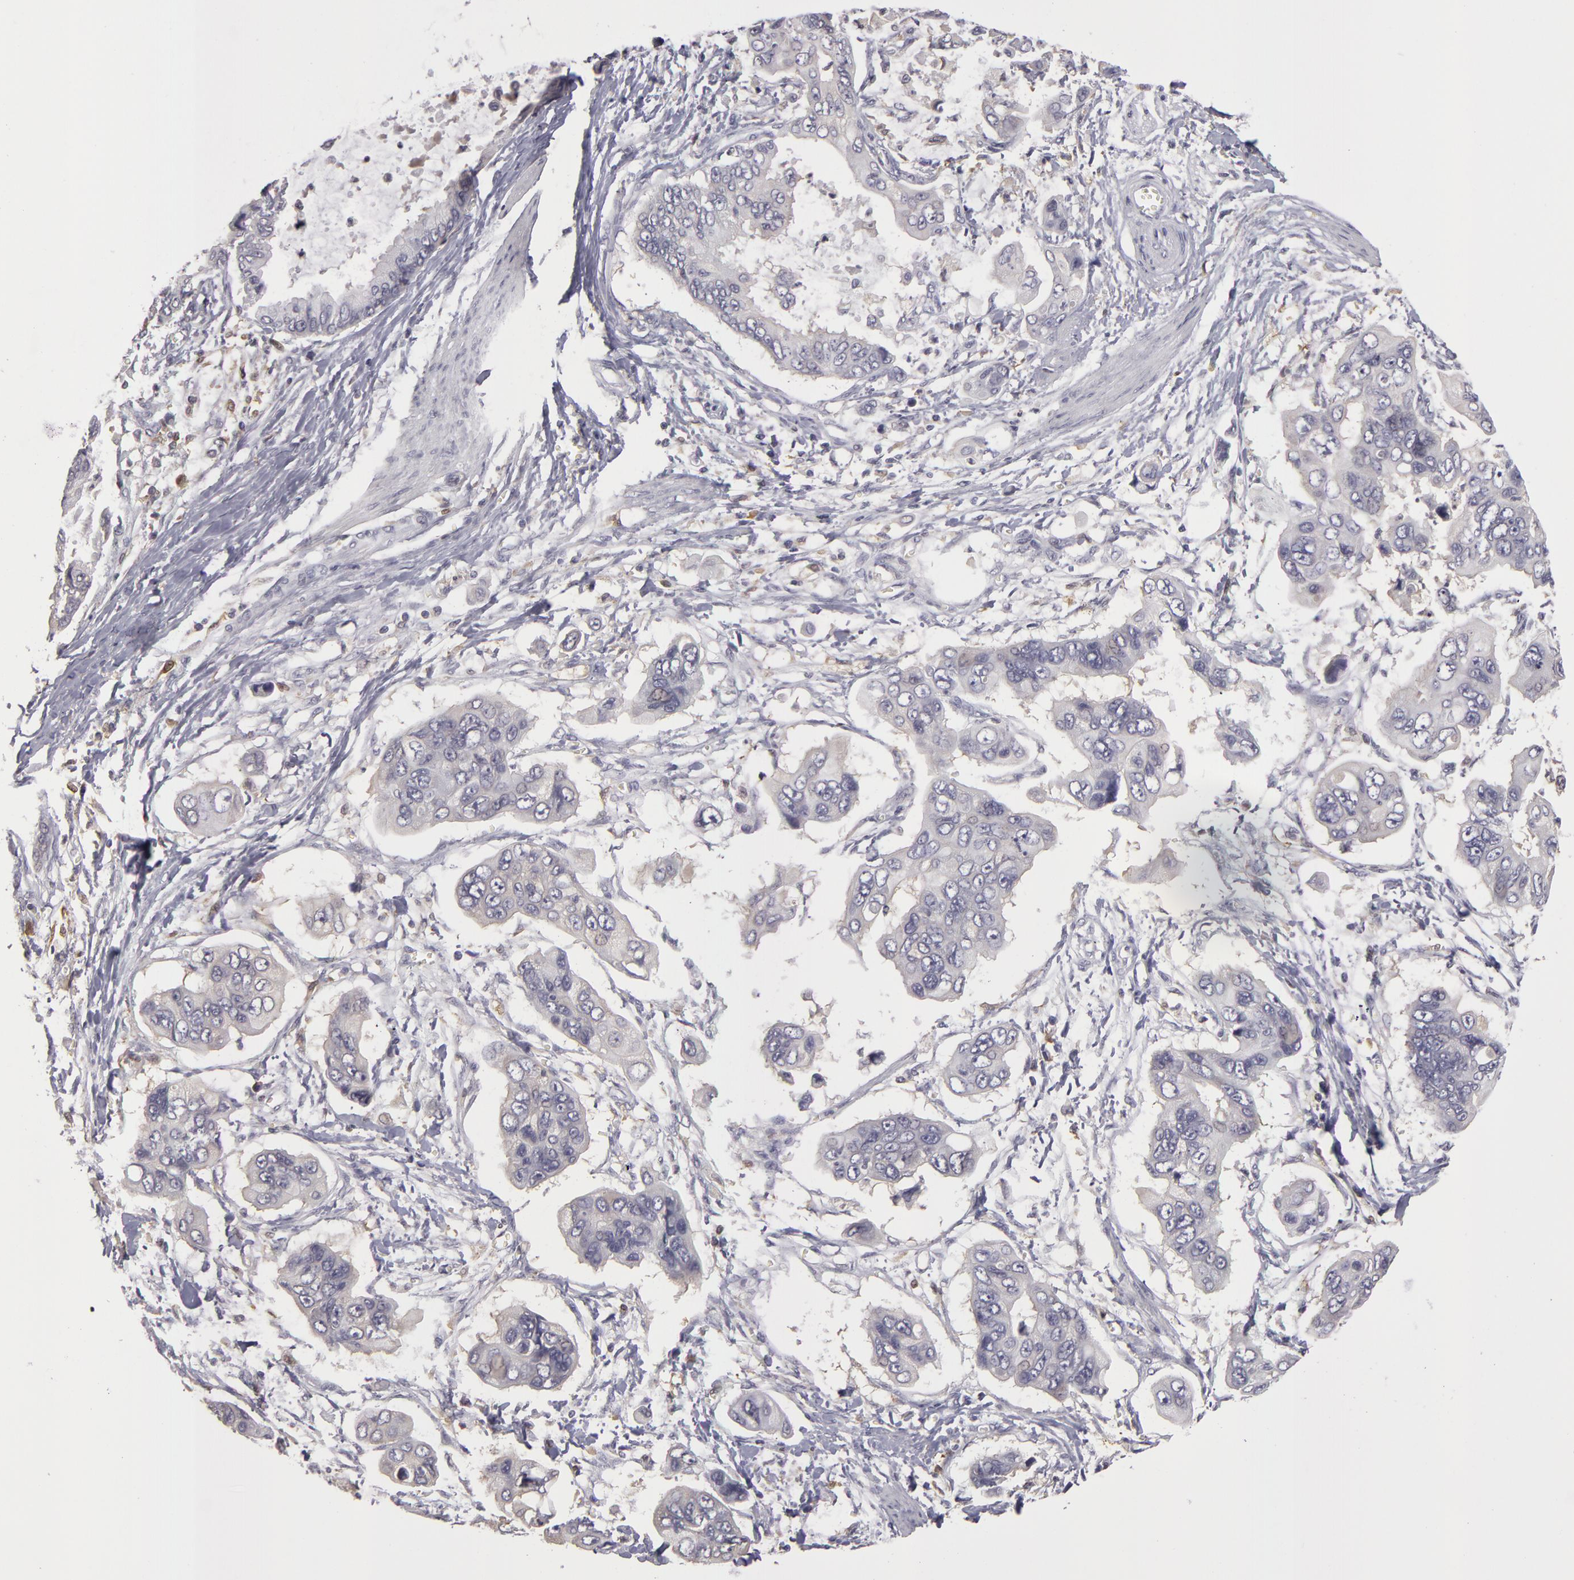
{"staining": {"intensity": "negative", "quantity": "none", "location": "none"}, "tissue": "stomach cancer", "cell_type": "Tumor cells", "image_type": "cancer", "snomed": [{"axis": "morphology", "description": "Adenocarcinoma, NOS"}, {"axis": "topography", "description": "Stomach, upper"}], "caption": "Stomach adenocarcinoma stained for a protein using immunohistochemistry reveals no staining tumor cells.", "gene": "GNPDA1", "patient": {"sex": "male", "age": 80}}